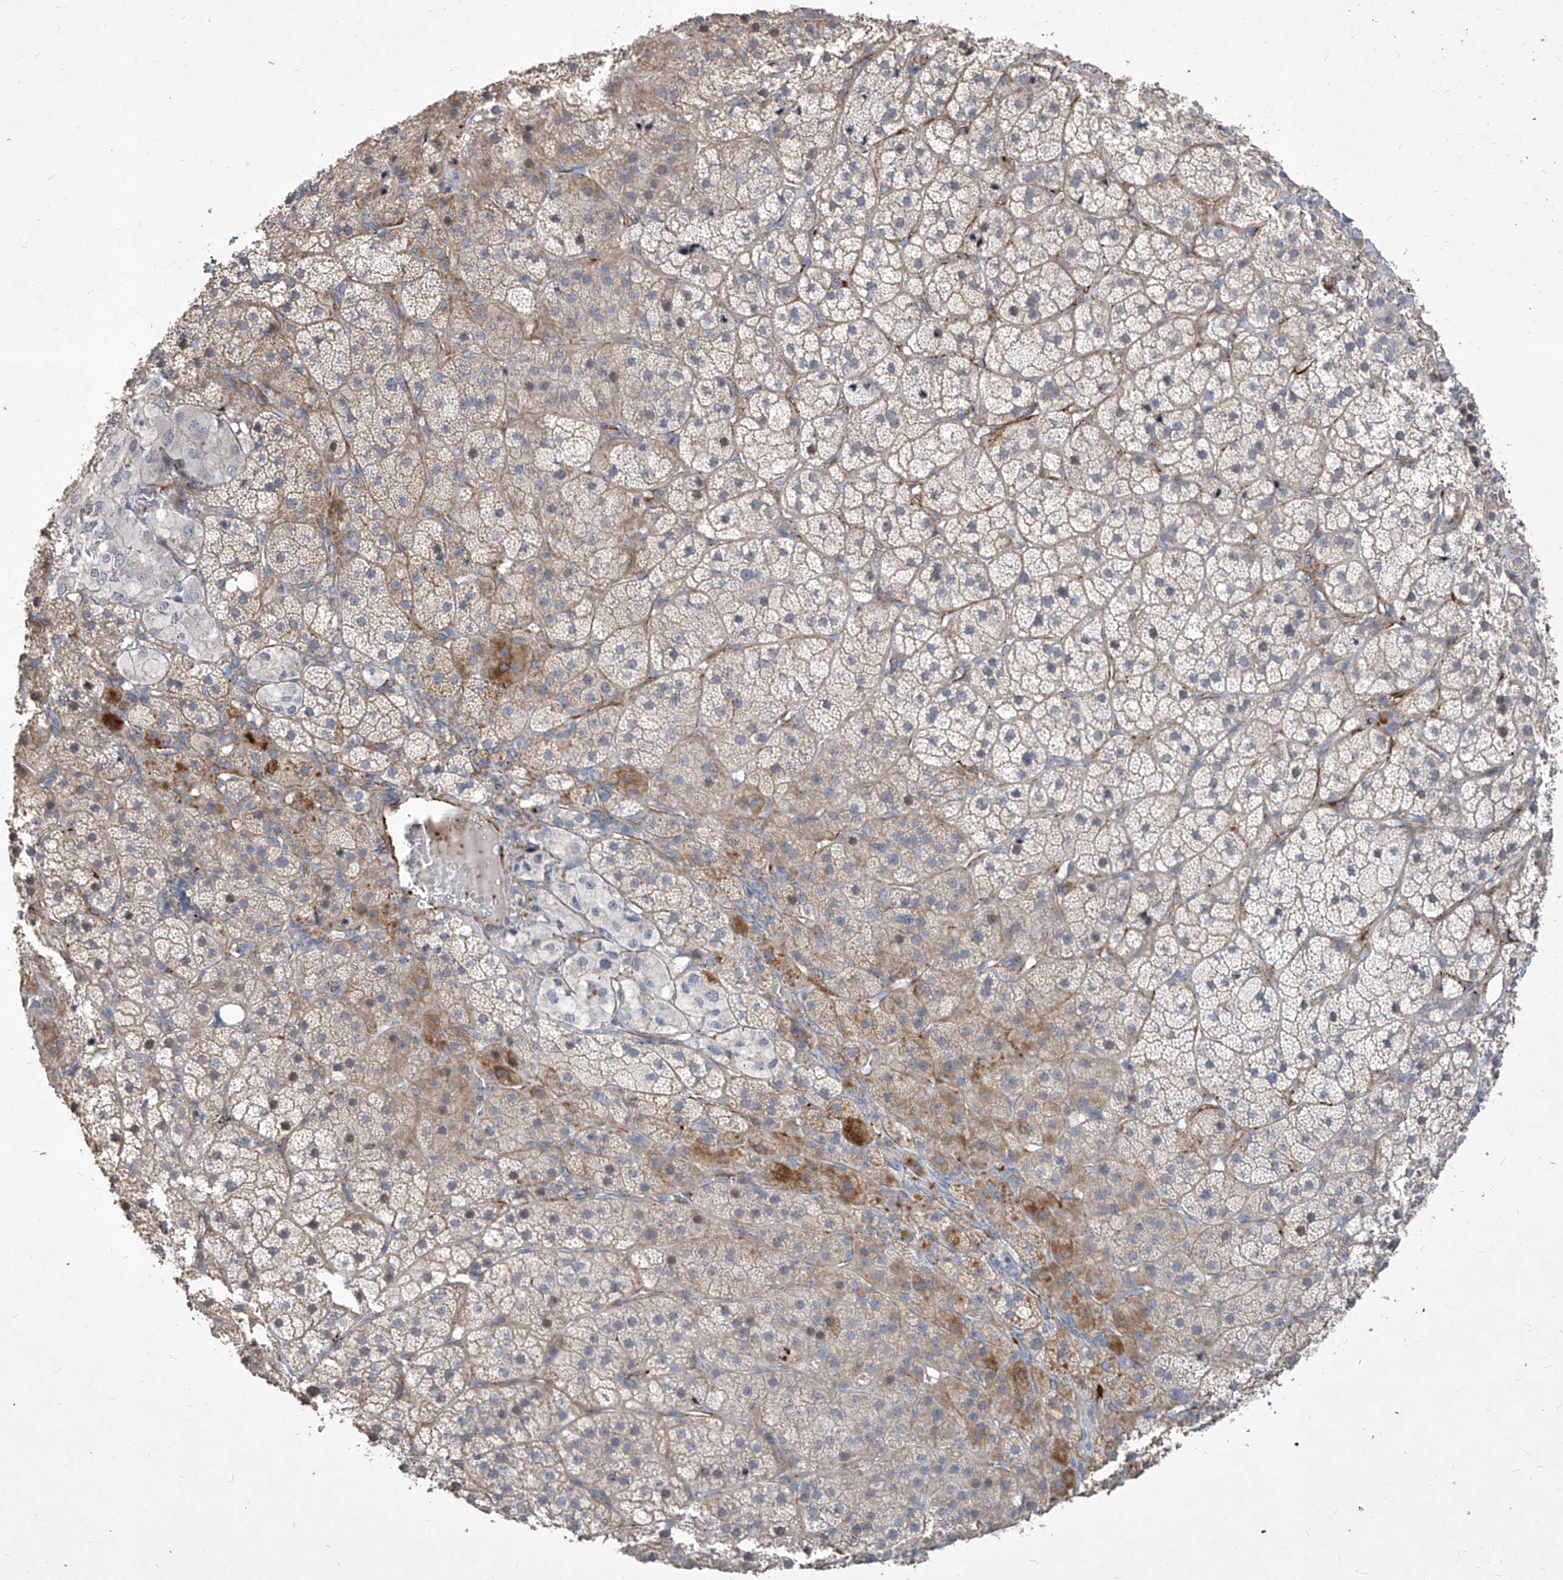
{"staining": {"intensity": "moderate", "quantity": "<25%", "location": "cytoplasmic/membranous"}, "tissue": "adrenal gland", "cell_type": "Glandular cells", "image_type": "normal", "snomed": [{"axis": "morphology", "description": "Normal tissue, NOS"}, {"axis": "topography", "description": "Adrenal gland"}], "caption": "DAB immunohistochemical staining of normal human adrenal gland demonstrates moderate cytoplasmic/membranous protein positivity in about <25% of glandular cells. Using DAB (3,3'-diaminobenzidine) (brown) and hematoxylin (blue) stains, captured at high magnification using brightfield microscopy.", "gene": "FAM83B", "patient": {"sex": "female", "age": 44}}